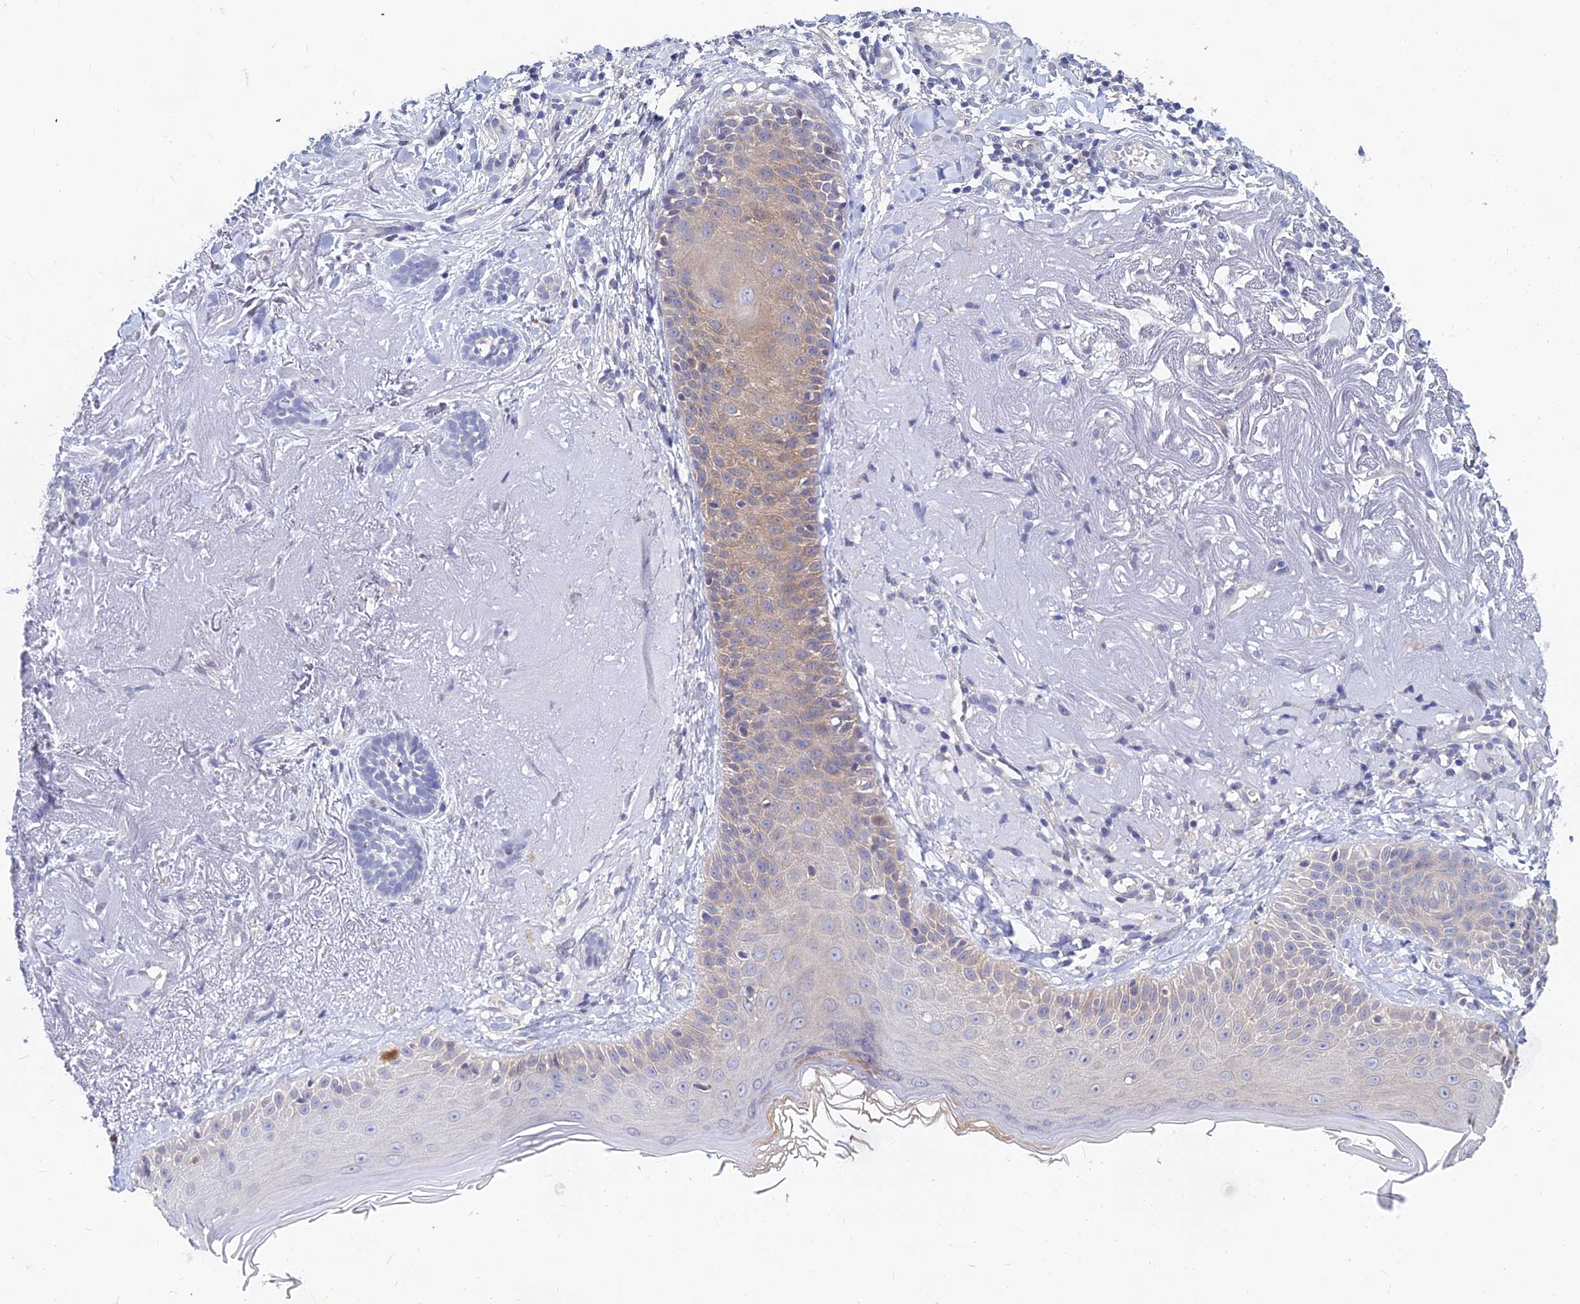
{"staining": {"intensity": "negative", "quantity": "none", "location": "none"}, "tissue": "skin cancer", "cell_type": "Tumor cells", "image_type": "cancer", "snomed": [{"axis": "morphology", "description": "Basal cell carcinoma"}, {"axis": "topography", "description": "Skin"}], "caption": "Tumor cells show no significant protein positivity in basal cell carcinoma (skin). (DAB IHC, high magnification).", "gene": "B3GALT4", "patient": {"sex": "male", "age": 71}}